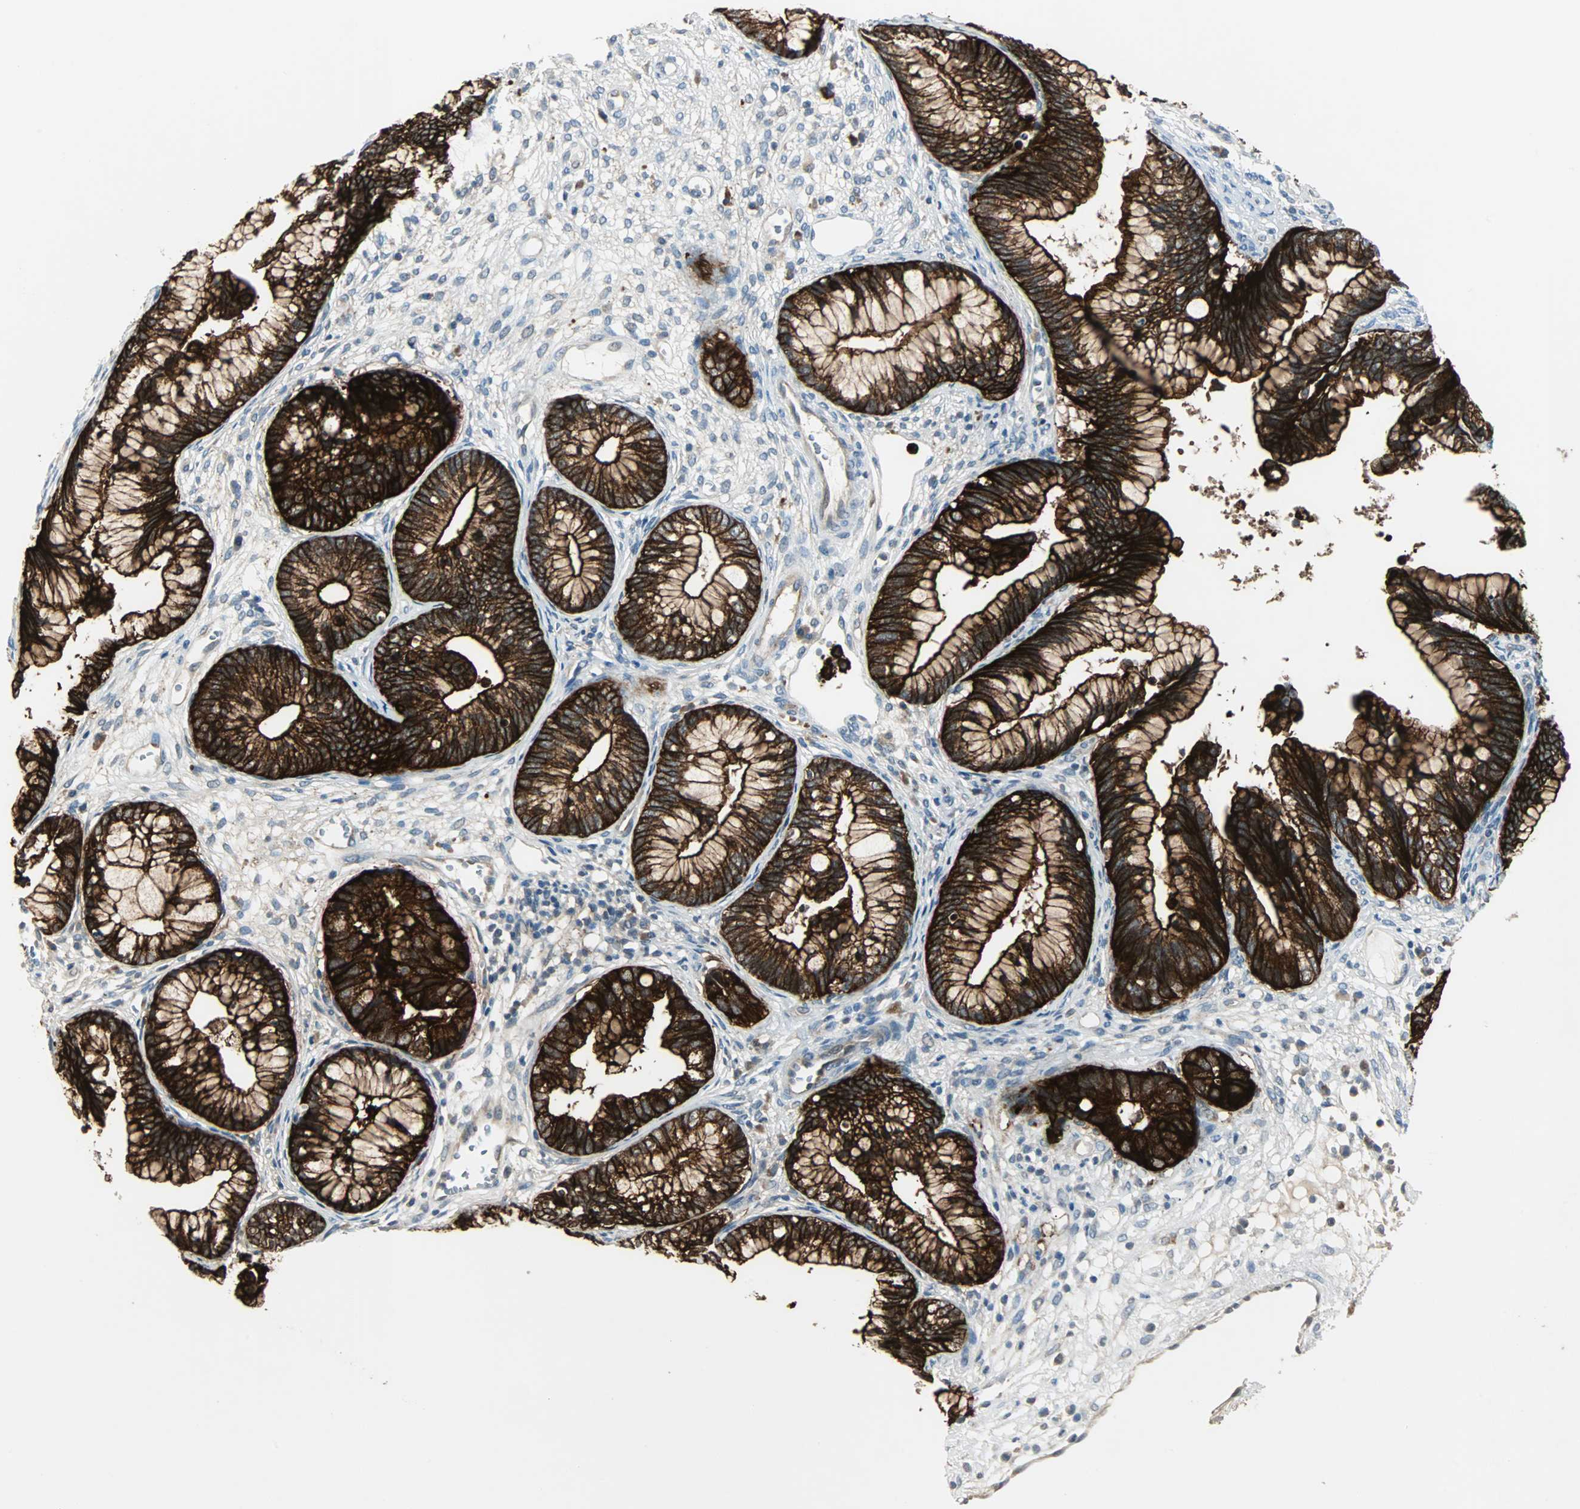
{"staining": {"intensity": "strong", "quantity": ">75%", "location": "cytoplasmic/membranous"}, "tissue": "cervical cancer", "cell_type": "Tumor cells", "image_type": "cancer", "snomed": [{"axis": "morphology", "description": "Adenocarcinoma, NOS"}, {"axis": "topography", "description": "Cervix"}], "caption": "A high amount of strong cytoplasmic/membranous expression is present in about >75% of tumor cells in cervical cancer (adenocarcinoma) tissue.", "gene": "CMC2", "patient": {"sex": "female", "age": 44}}